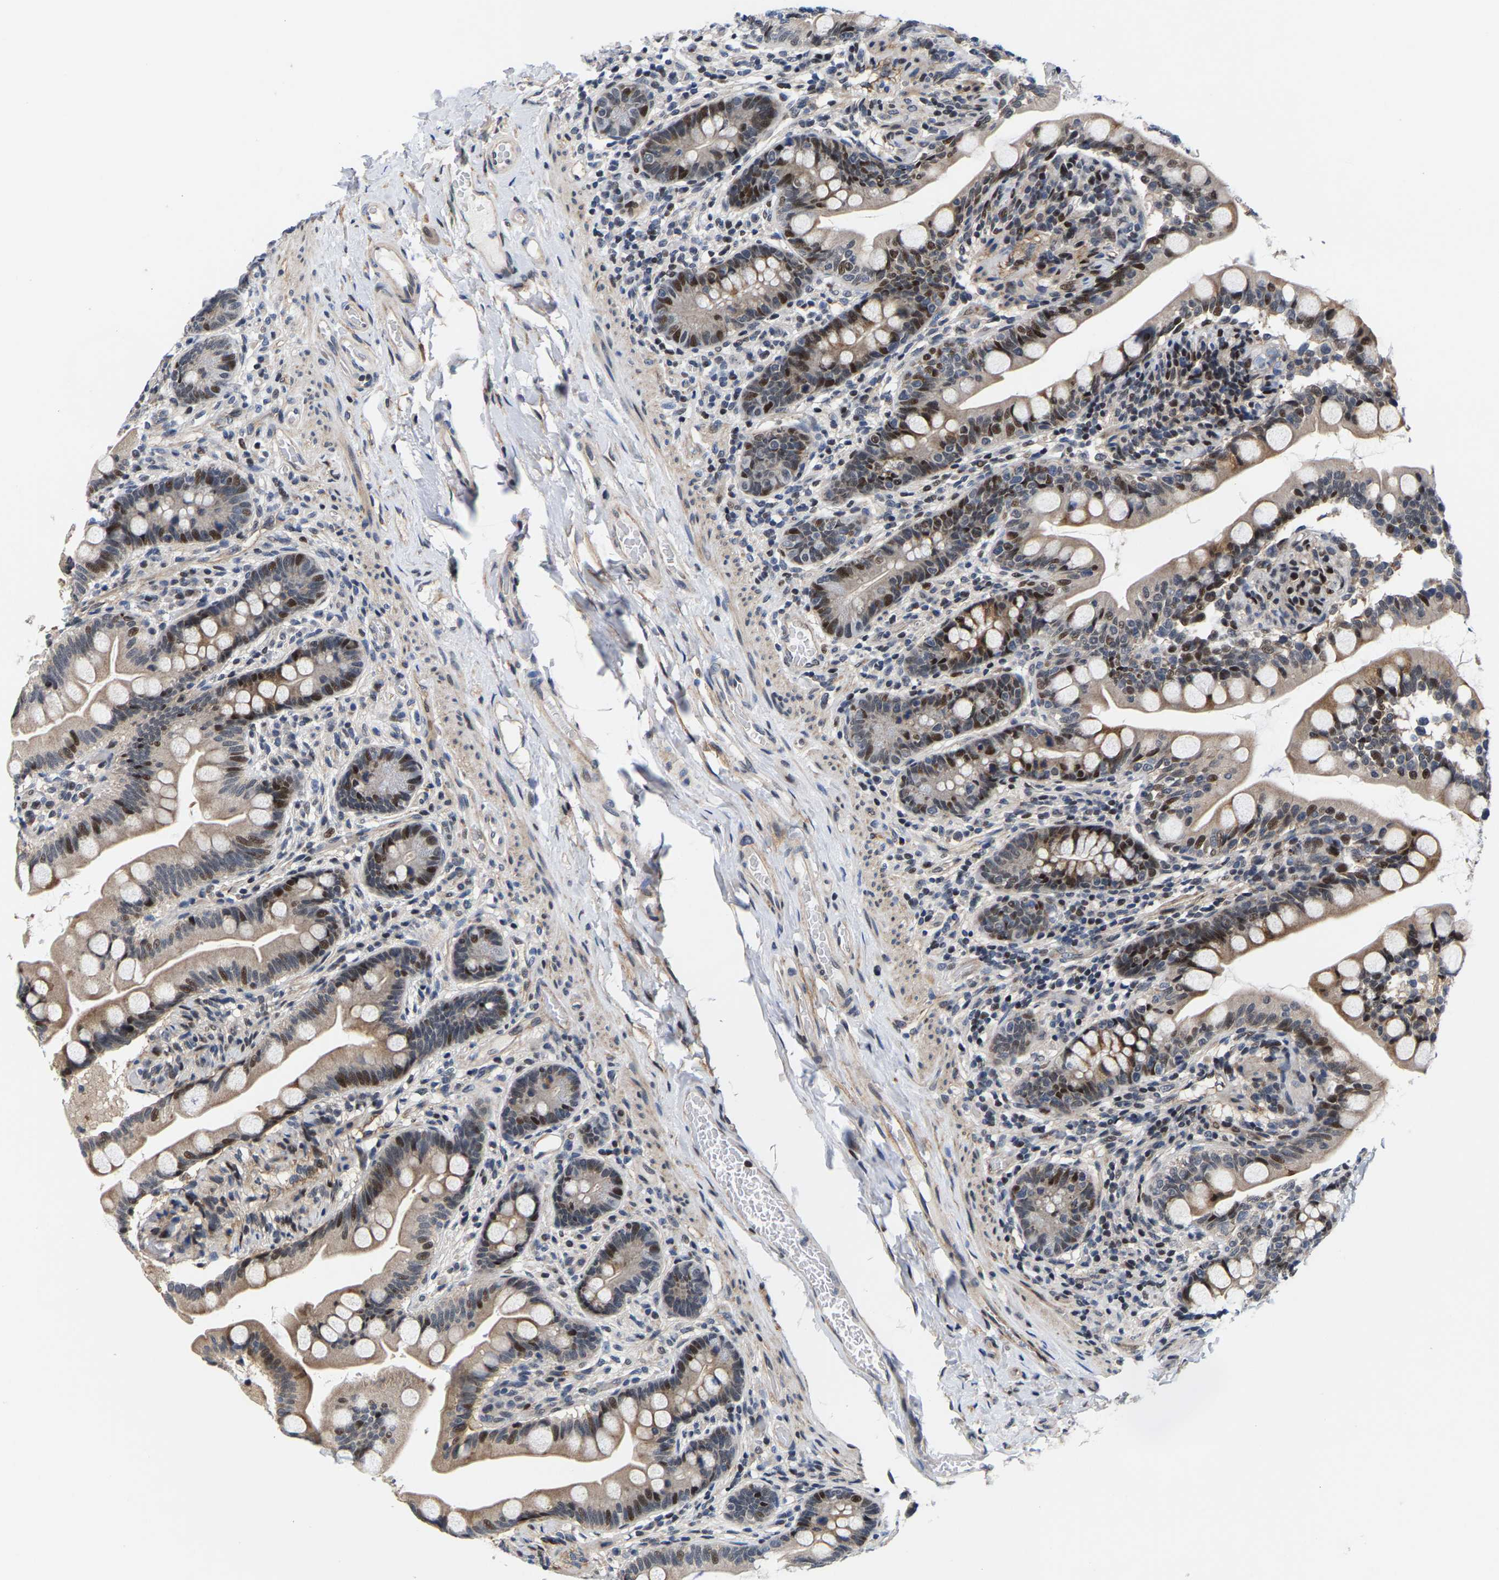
{"staining": {"intensity": "strong", "quantity": "25%-75%", "location": "cytoplasmic/membranous,nuclear"}, "tissue": "small intestine", "cell_type": "Glandular cells", "image_type": "normal", "snomed": [{"axis": "morphology", "description": "Normal tissue, NOS"}, {"axis": "topography", "description": "Small intestine"}], "caption": "Protein analysis of unremarkable small intestine demonstrates strong cytoplasmic/membranous,nuclear staining in about 25%-75% of glandular cells. Nuclei are stained in blue.", "gene": "GTPBP10", "patient": {"sex": "female", "age": 56}}